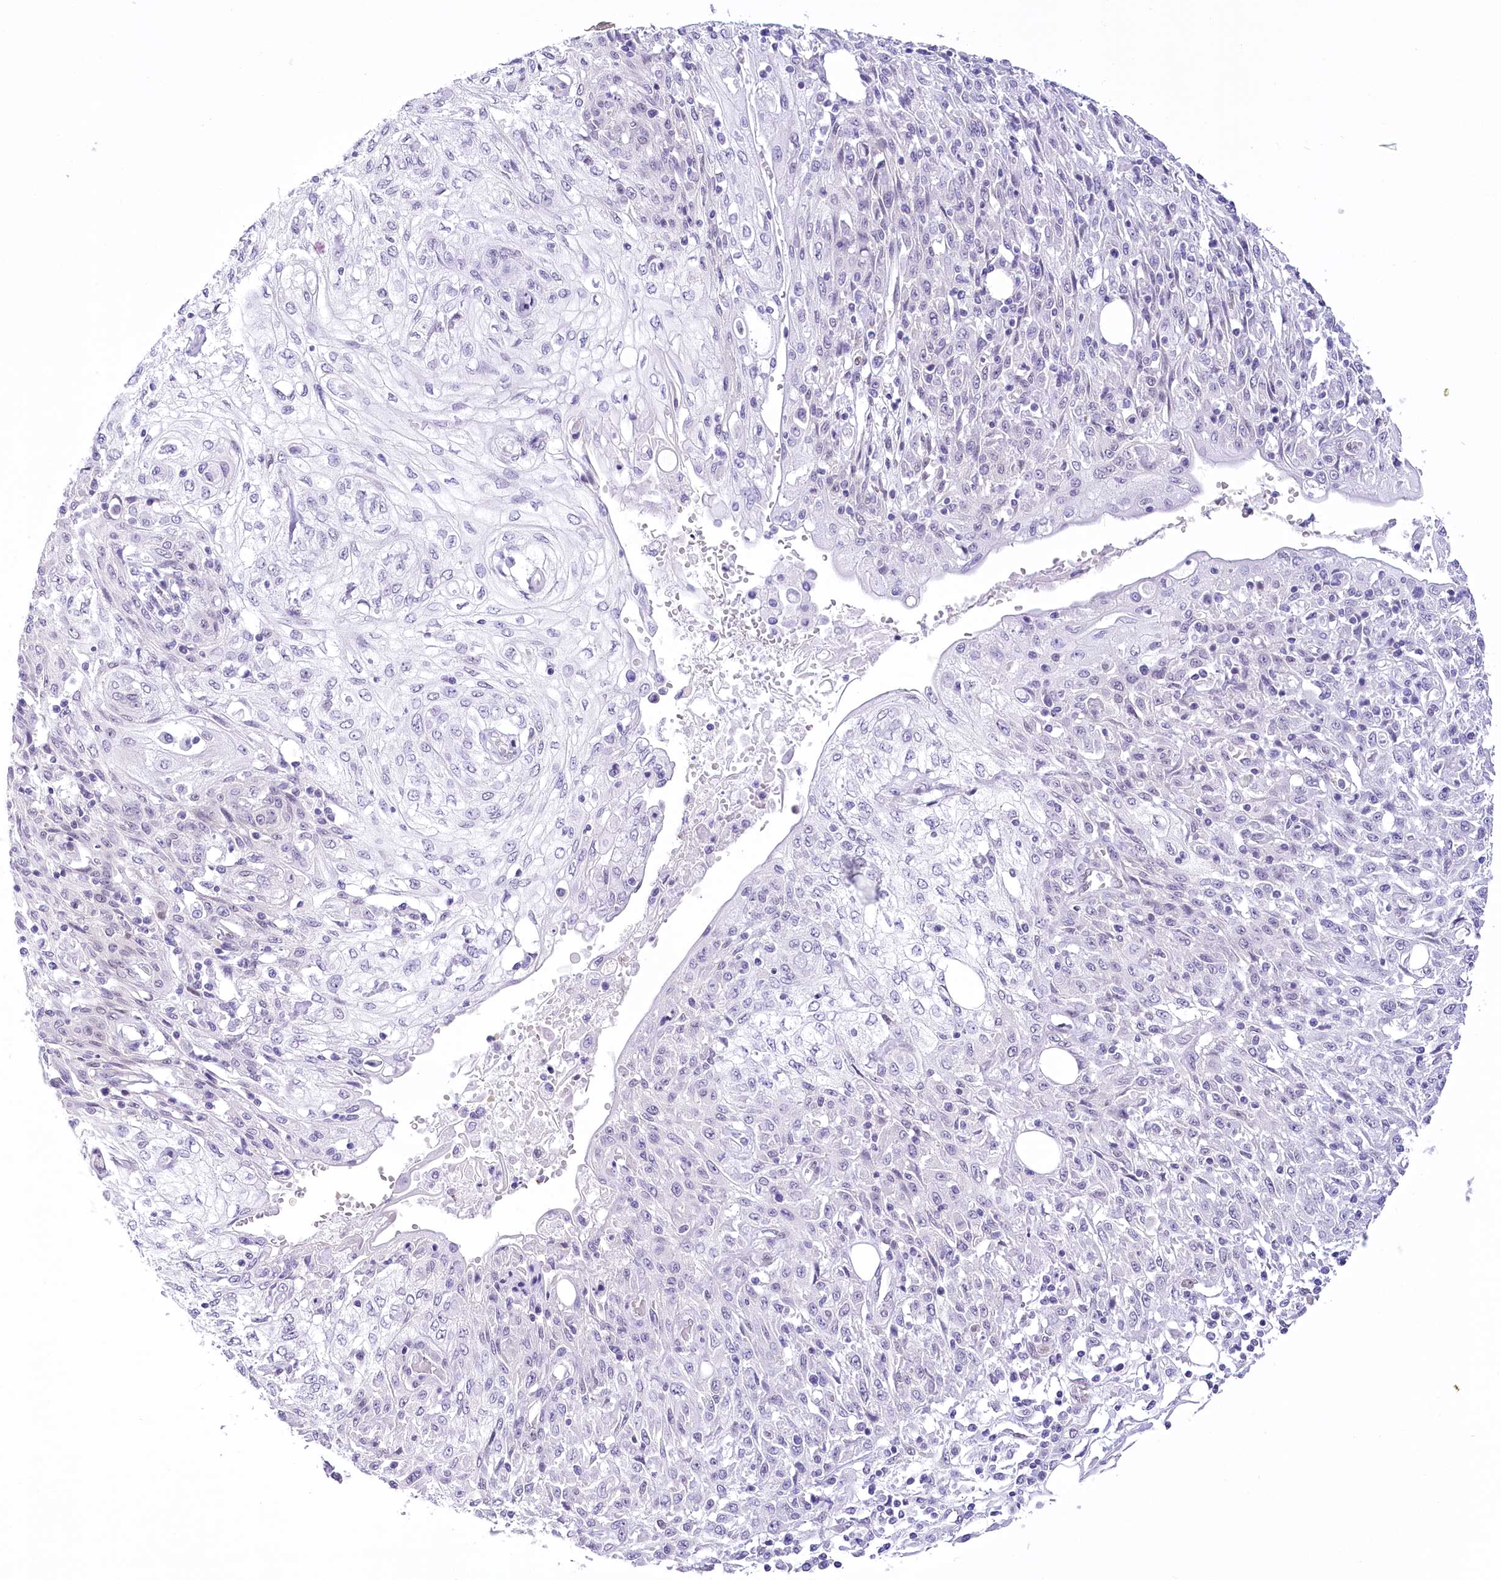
{"staining": {"intensity": "negative", "quantity": "none", "location": "none"}, "tissue": "skin cancer", "cell_type": "Tumor cells", "image_type": "cancer", "snomed": [{"axis": "morphology", "description": "Squamous cell carcinoma, NOS"}, {"axis": "morphology", "description": "Squamous cell carcinoma, metastatic, NOS"}, {"axis": "topography", "description": "Skin"}, {"axis": "topography", "description": "Lymph node"}], "caption": "A photomicrograph of skin cancer (metastatic squamous cell carcinoma) stained for a protein displays no brown staining in tumor cells.", "gene": "HNRNPA0", "patient": {"sex": "male", "age": 75}}